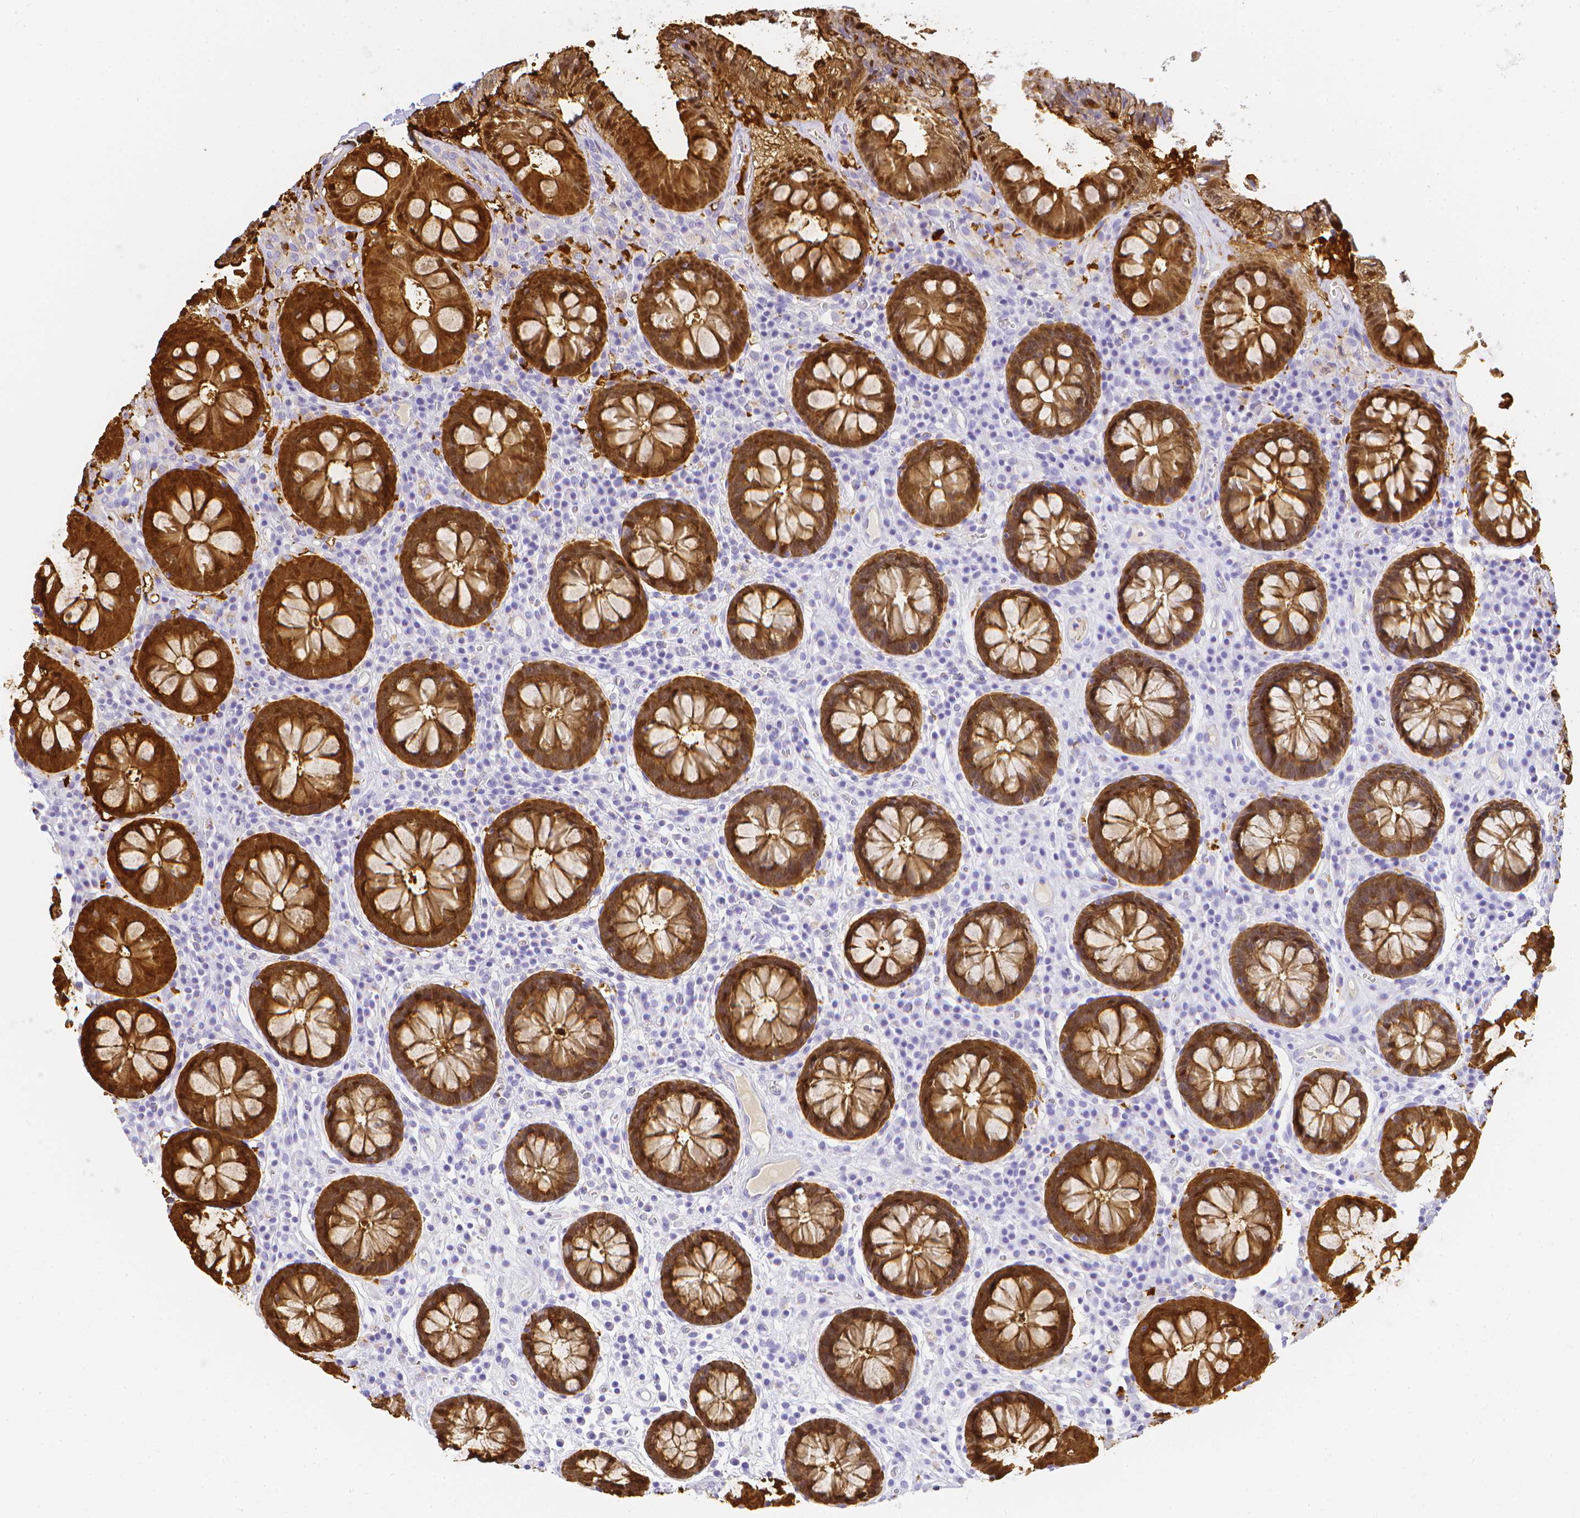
{"staining": {"intensity": "negative", "quantity": "none", "location": "none"}, "tissue": "colon", "cell_type": "Endothelial cells", "image_type": "normal", "snomed": [{"axis": "morphology", "description": "Normal tissue, NOS"}, {"axis": "topography", "description": "Colon"}, {"axis": "topography", "description": "Peripheral nerve tissue"}], "caption": "An image of human colon is negative for staining in endothelial cells. Nuclei are stained in blue.", "gene": "LGALS4", "patient": {"sex": "male", "age": 84}}